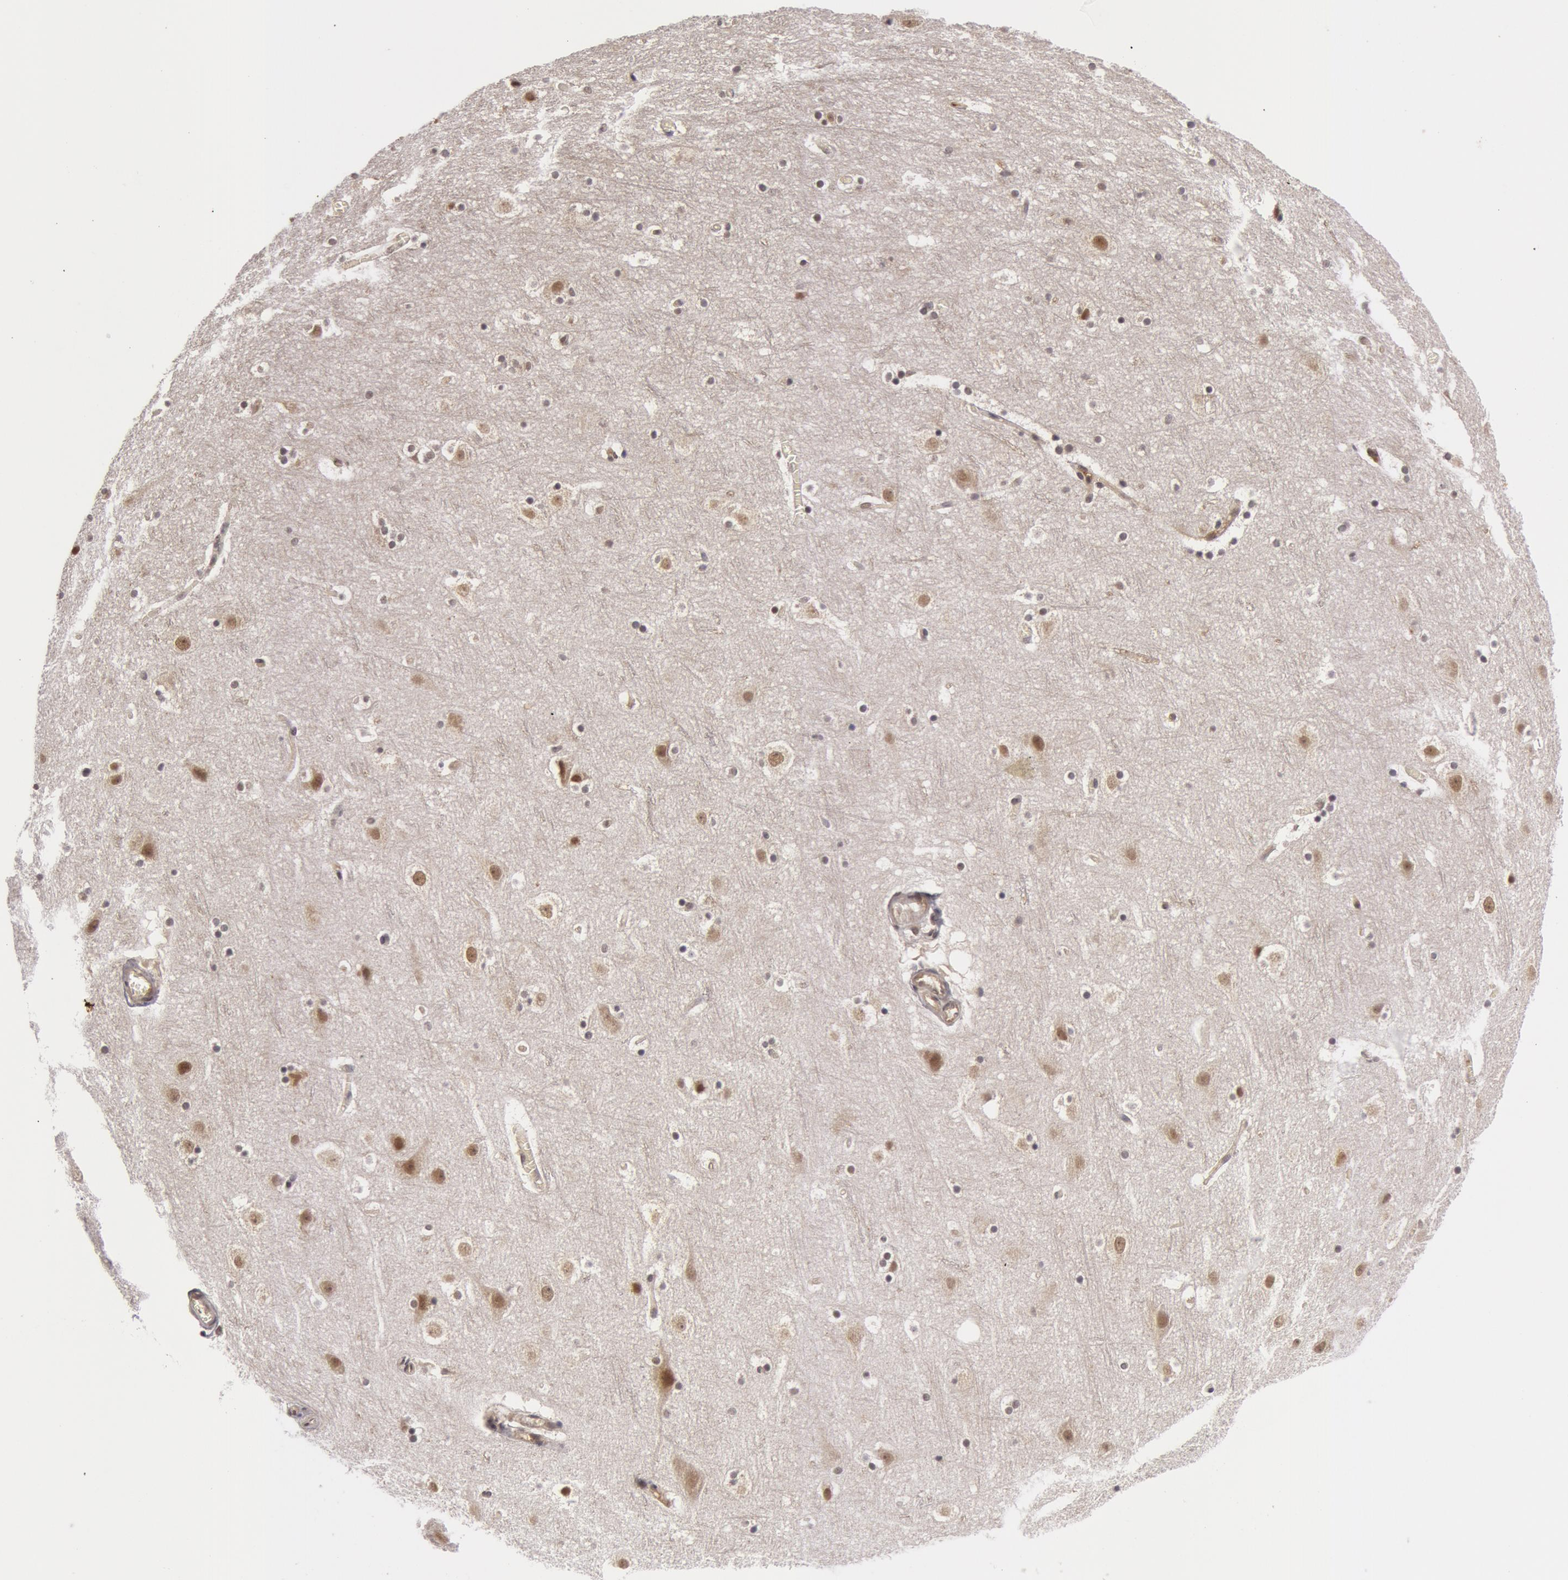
{"staining": {"intensity": "moderate", "quantity": ">75%", "location": "cytoplasmic/membranous"}, "tissue": "cerebral cortex", "cell_type": "Endothelial cells", "image_type": "normal", "snomed": [{"axis": "morphology", "description": "Normal tissue, NOS"}, {"axis": "topography", "description": "Cerebral cortex"}], "caption": "Endothelial cells show medium levels of moderate cytoplasmic/membranous staining in approximately >75% of cells in unremarkable human cerebral cortex.", "gene": "SYTL4", "patient": {"sex": "male", "age": 45}}